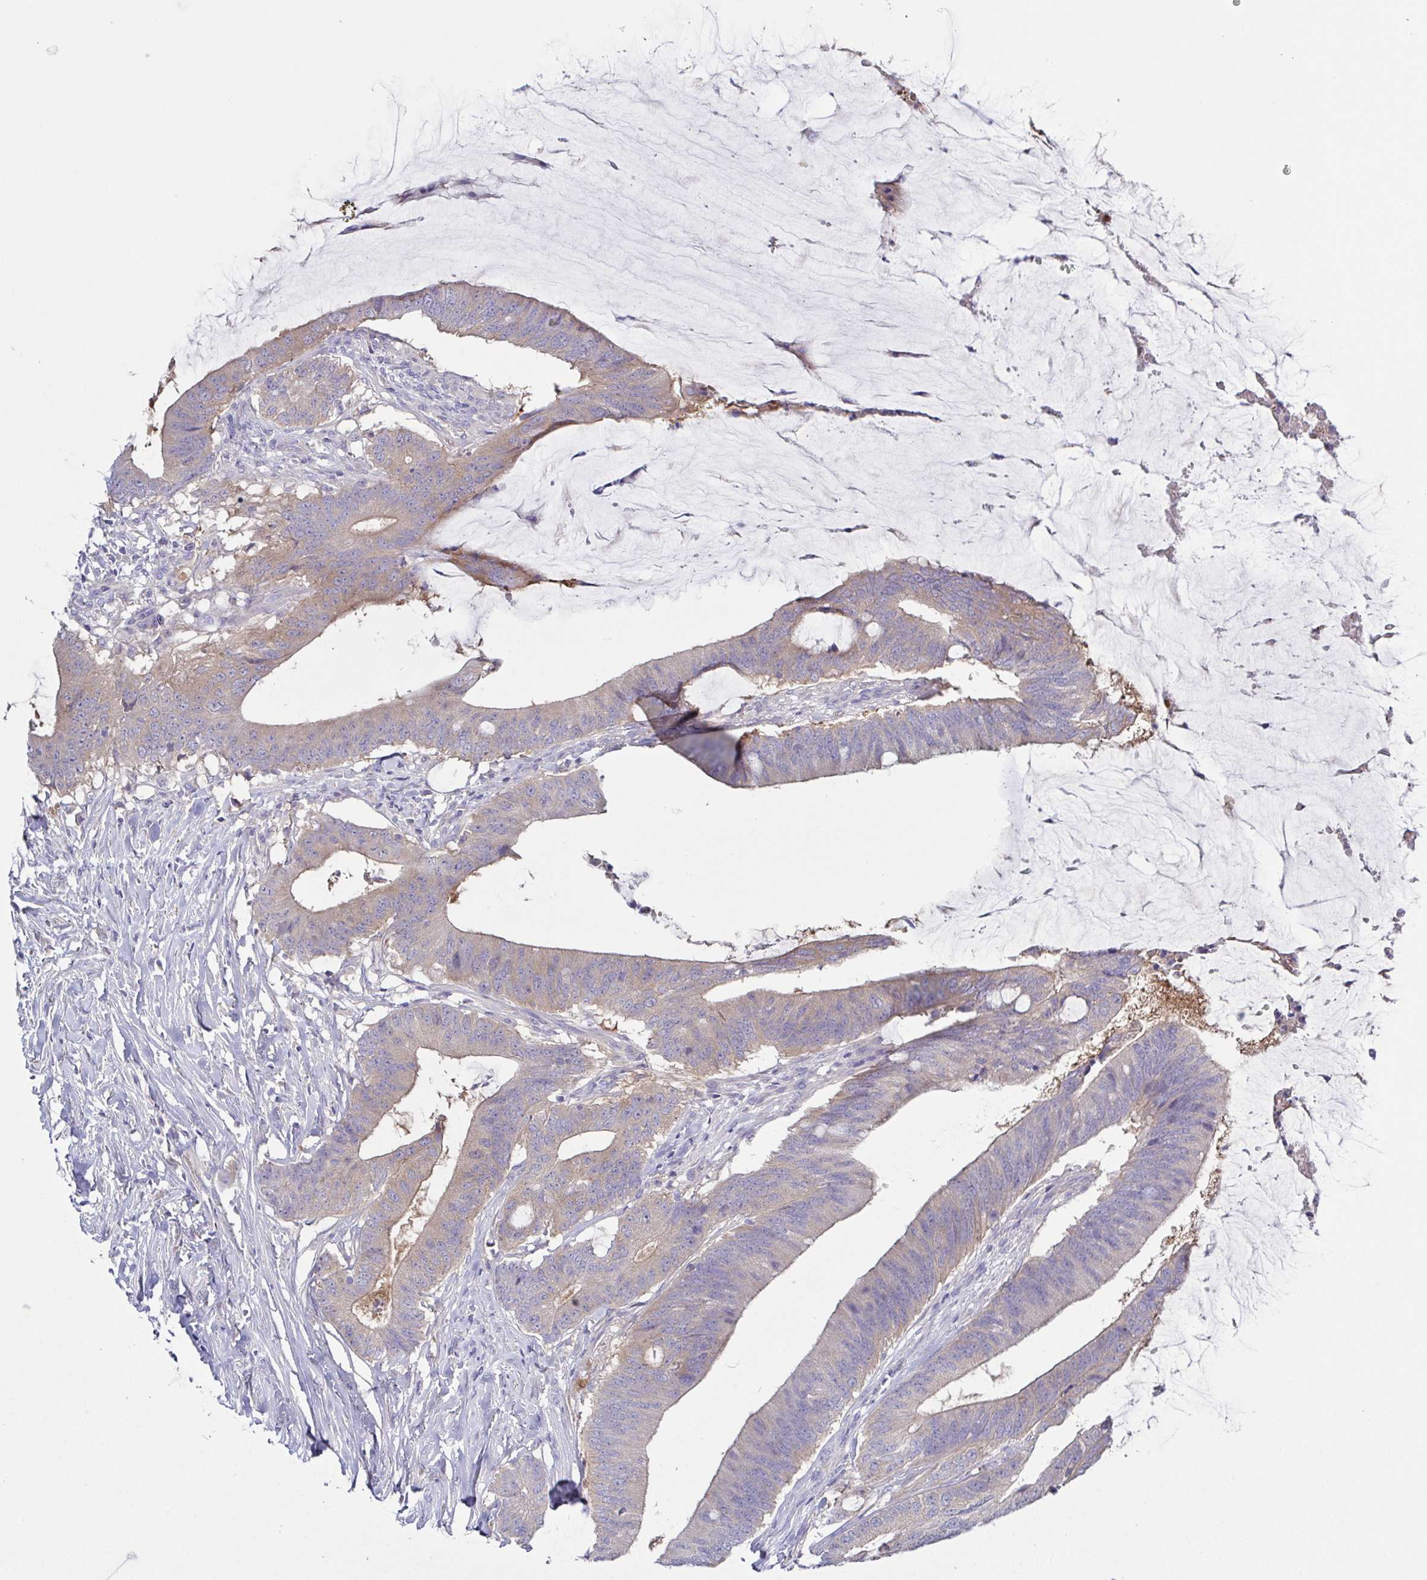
{"staining": {"intensity": "moderate", "quantity": "25%-75%", "location": "cytoplasmic/membranous"}, "tissue": "colorectal cancer", "cell_type": "Tumor cells", "image_type": "cancer", "snomed": [{"axis": "morphology", "description": "Adenocarcinoma, NOS"}, {"axis": "topography", "description": "Colon"}], "caption": "Protein staining exhibits moderate cytoplasmic/membranous positivity in approximately 25%-75% of tumor cells in colorectal adenocarcinoma. (IHC, brightfield microscopy, high magnification).", "gene": "CFAP97D1", "patient": {"sex": "female", "age": 43}}